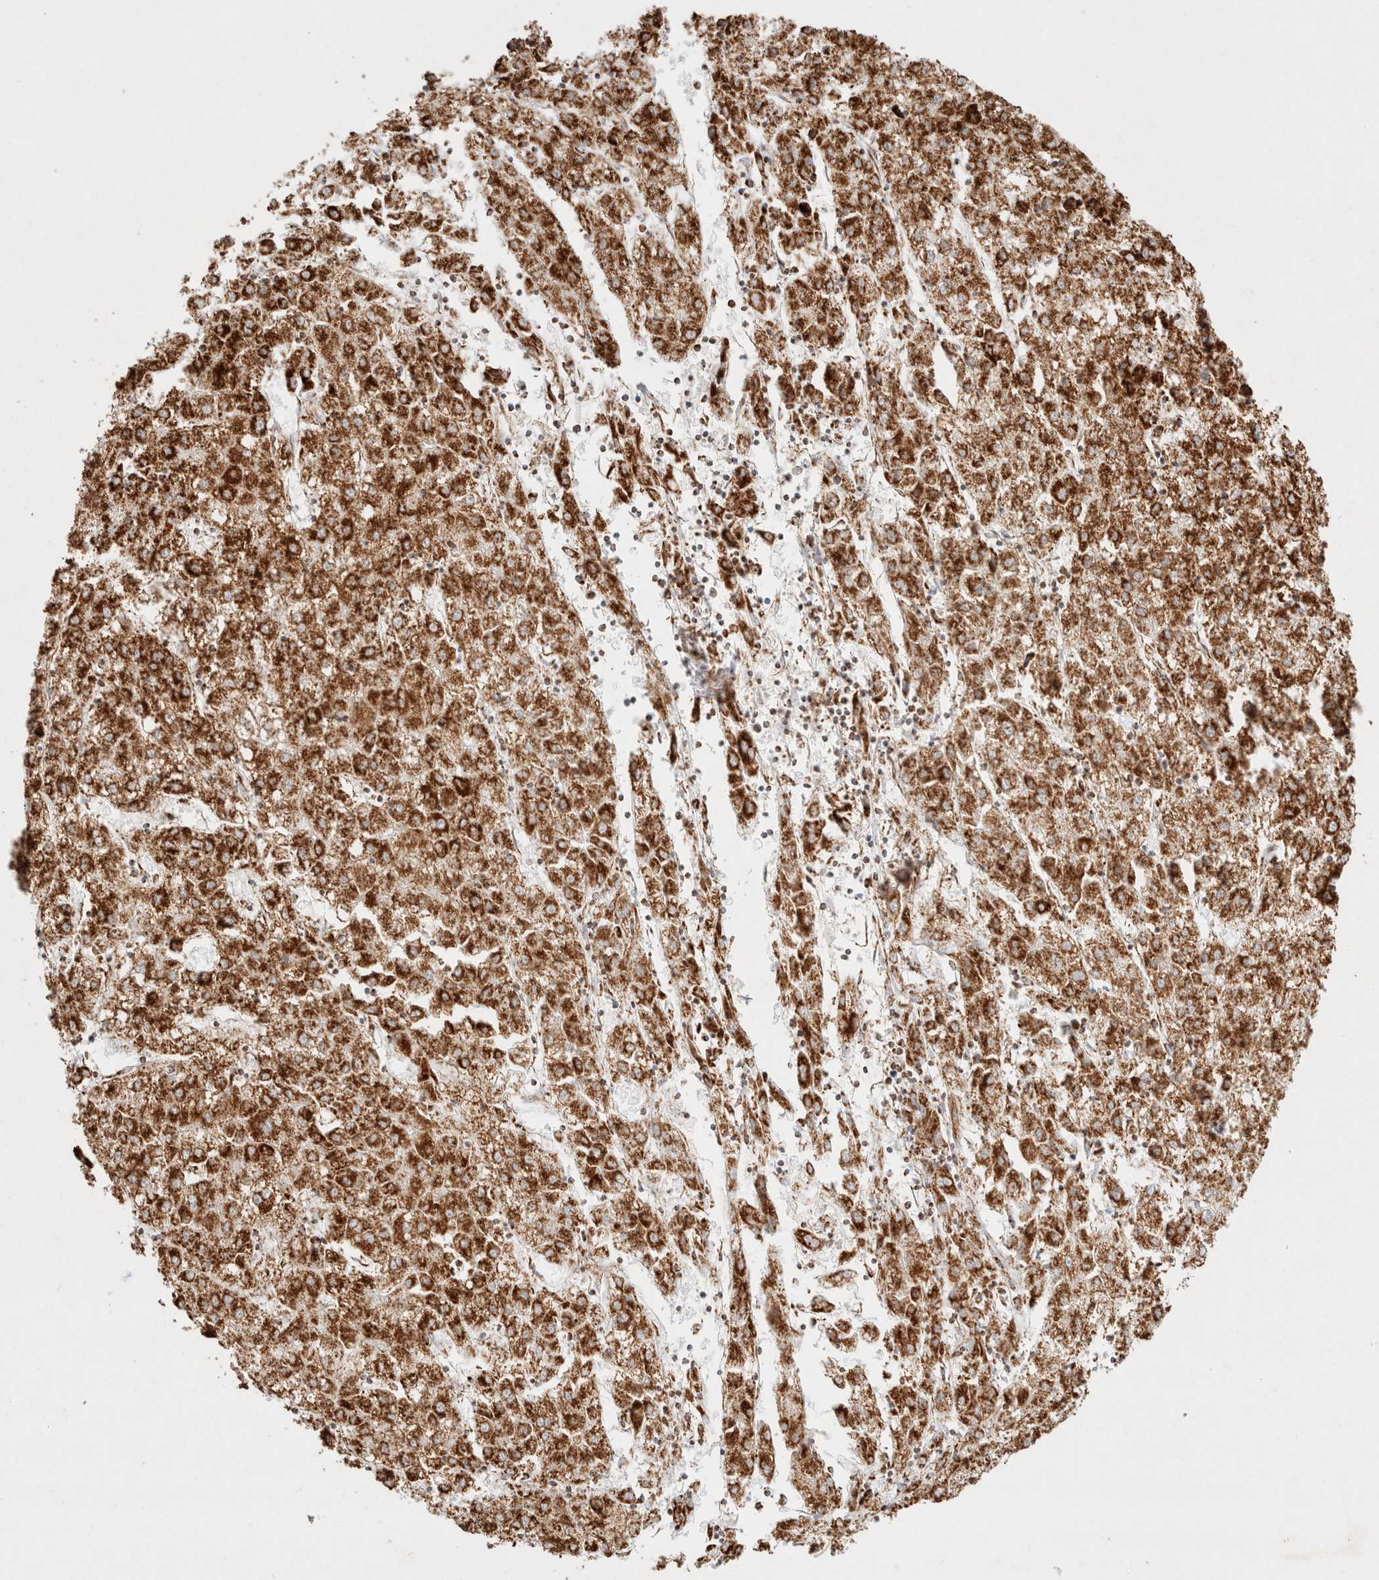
{"staining": {"intensity": "strong", "quantity": ">75%", "location": "cytoplasmic/membranous"}, "tissue": "liver cancer", "cell_type": "Tumor cells", "image_type": "cancer", "snomed": [{"axis": "morphology", "description": "Carcinoma, Hepatocellular, NOS"}, {"axis": "topography", "description": "Liver"}], "caption": "DAB (3,3'-diaminobenzidine) immunohistochemical staining of liver cancer (hepatocellular carcinoma) displays strong cytoplasmic/membranous protein staining in about >75% of tumor cells. (Stains: DAB (3,3'-diaminobenzidine) in brown, nuclei in blue, Microscopy: brightfield microscopy at high magnification).", "gene": "PHB2", "patient": {"sex": "male", "age": 72}}